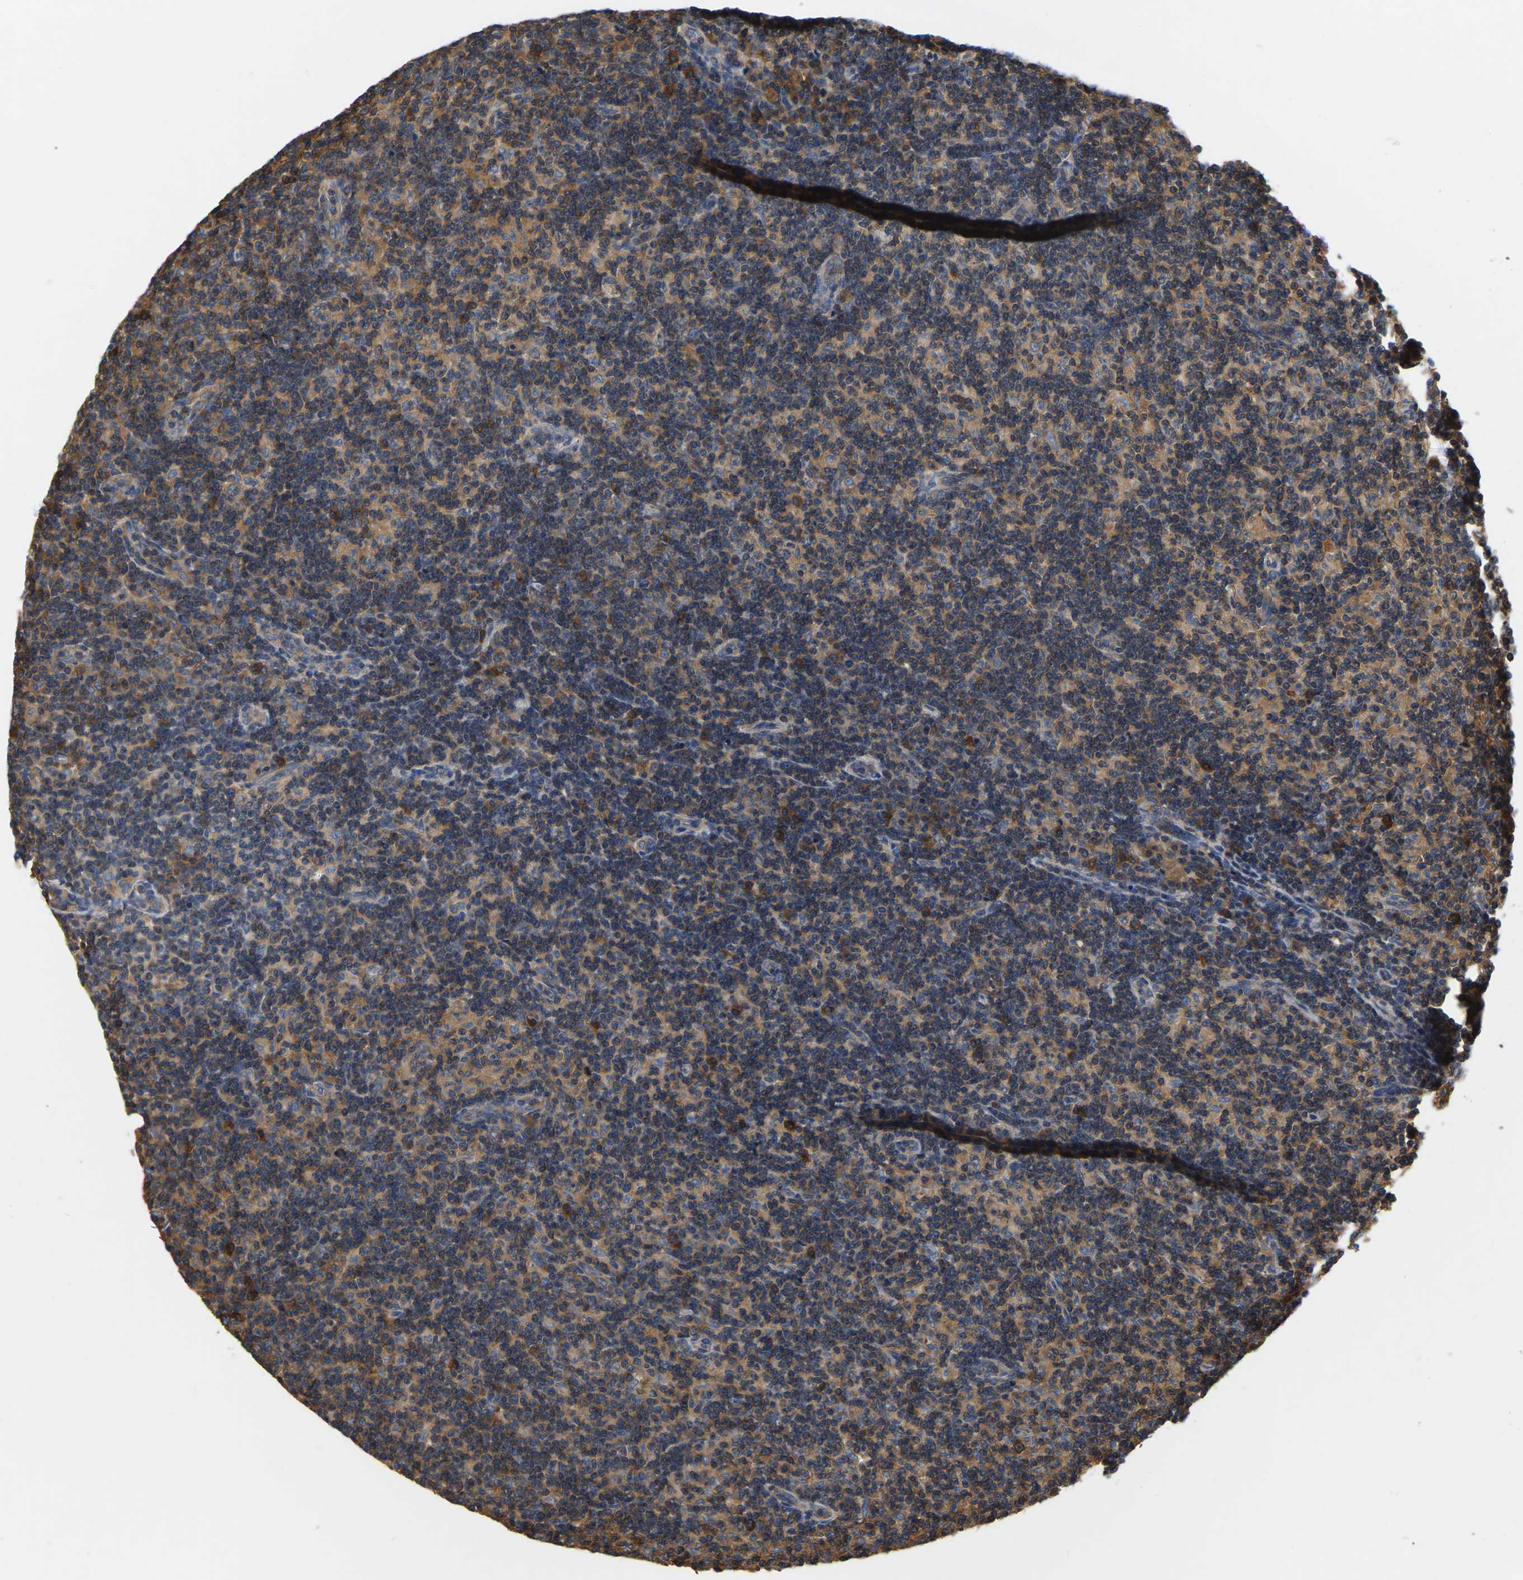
{"staining": {"intensity": "moderate", "quantity": "<25%", "location": "cytoplasmic/membranous"}, "tissue": "lymph node", "cell_type": "Germinal center cells", "image_type": "normal", "snomed": [{"axis": "morphology", "description": "Normal tissue, NOS"}, {"axis": "morphology", "description": "Inflammation, NOS"}, {"axis": "topography", "description": "Lymph node"}], "caption": "A high-resolution histopathology image shows immunohistochemistry (IHC) staining of benign lymph node, which demonstrates moderate cytoplasmic/membranous positivity in about <25% of germinal center cells.", "gene": "GARS1", "patient": {"sex": "male", "age": 55}}